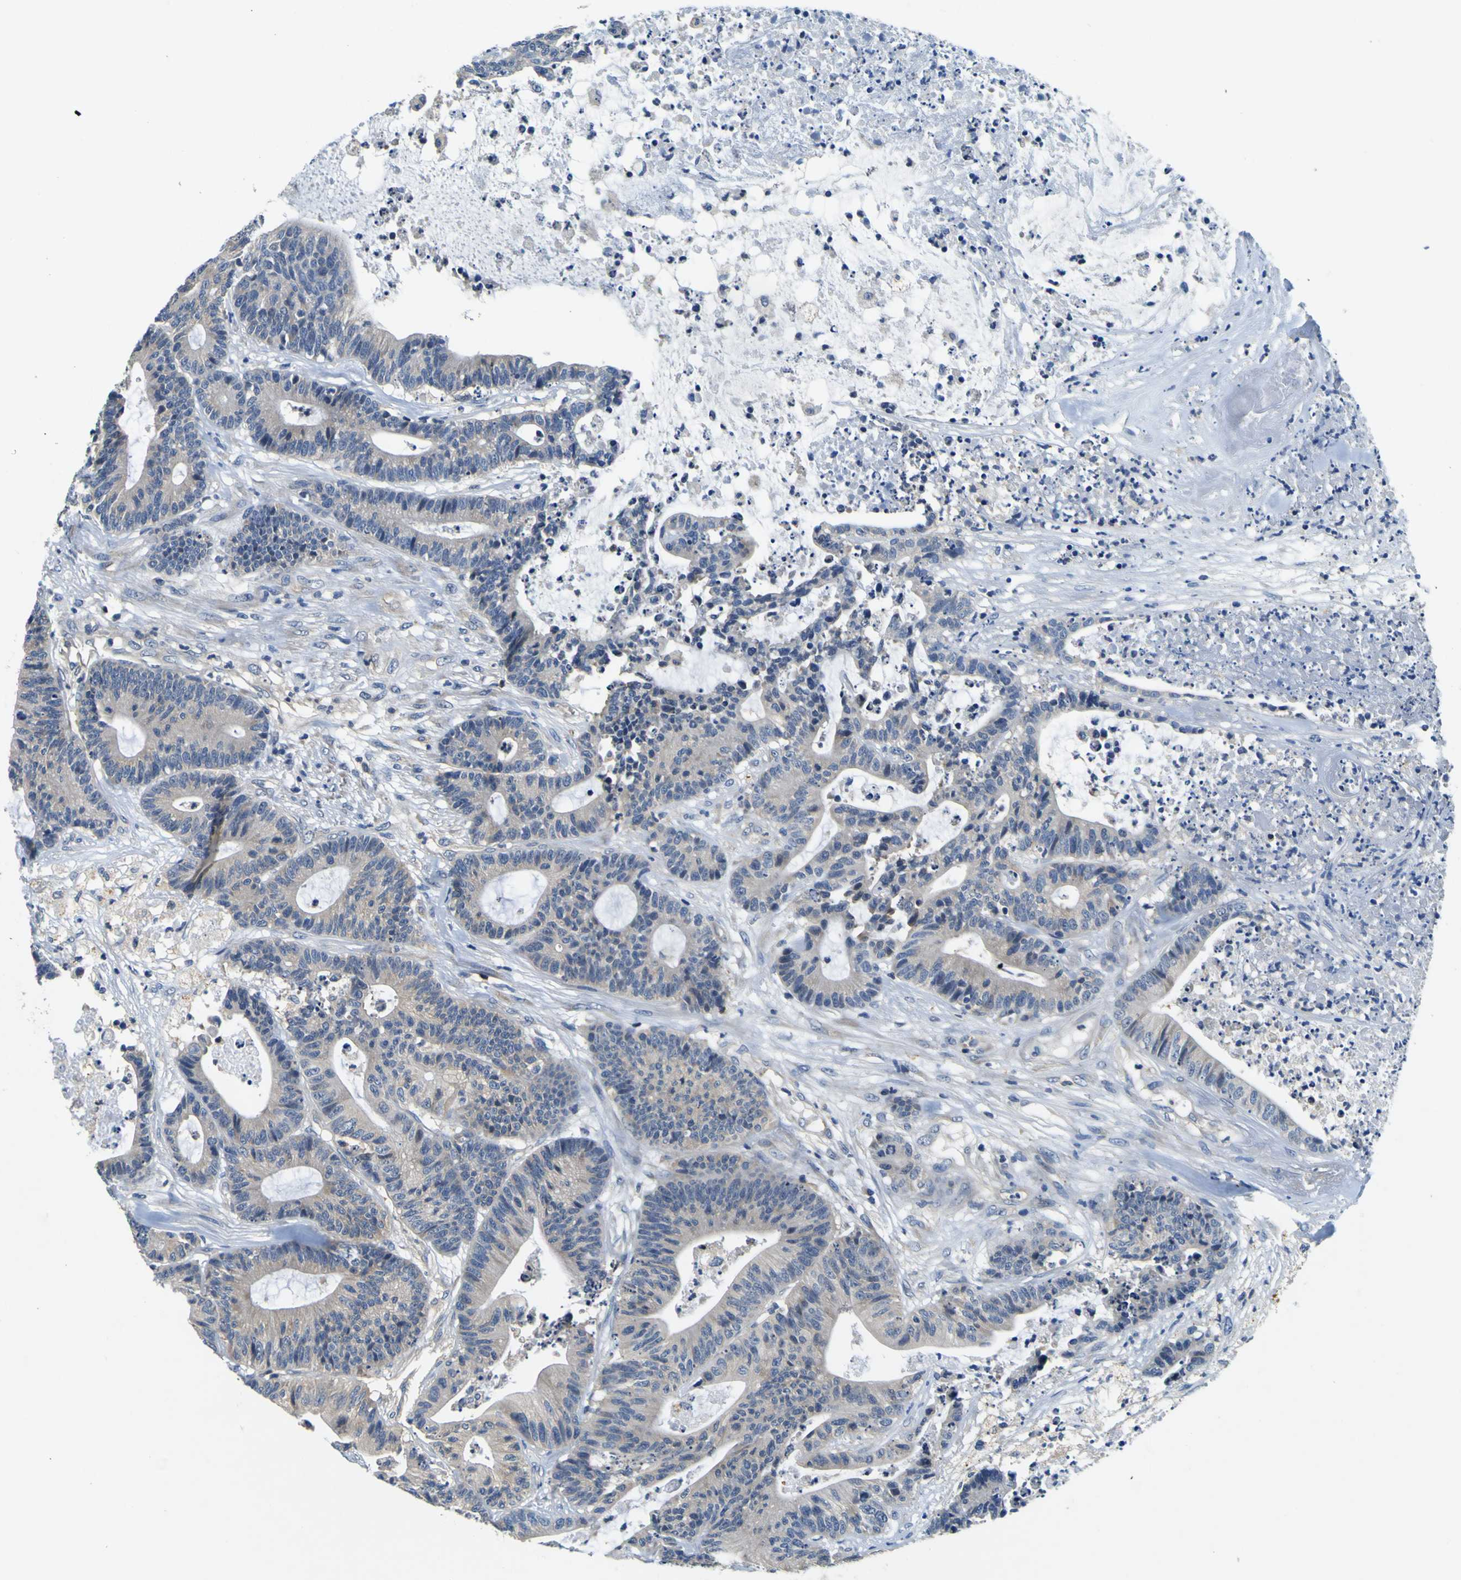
{"staining": {"intensity": "weak", "quantity": ">75%", "location": "cytoplasmic/membranous"}, "tissue": "colorectal cancer", "cell_type": "Tumor cells", "image_type": "cancer", "snomed": [{"axis": "morphology", "description": "Adenocarcinoma, NOS"}, {"axis": "topography", "description": "Colon"}], "caption": "Protein expression analysis of human colorectal cancer (adenocarcinoma) reveals weak cytoplasmic/membranous staining in about >75% of tumor cells.", "gene": "TNIK", "patient": {"sex": "female", "age": 84}}